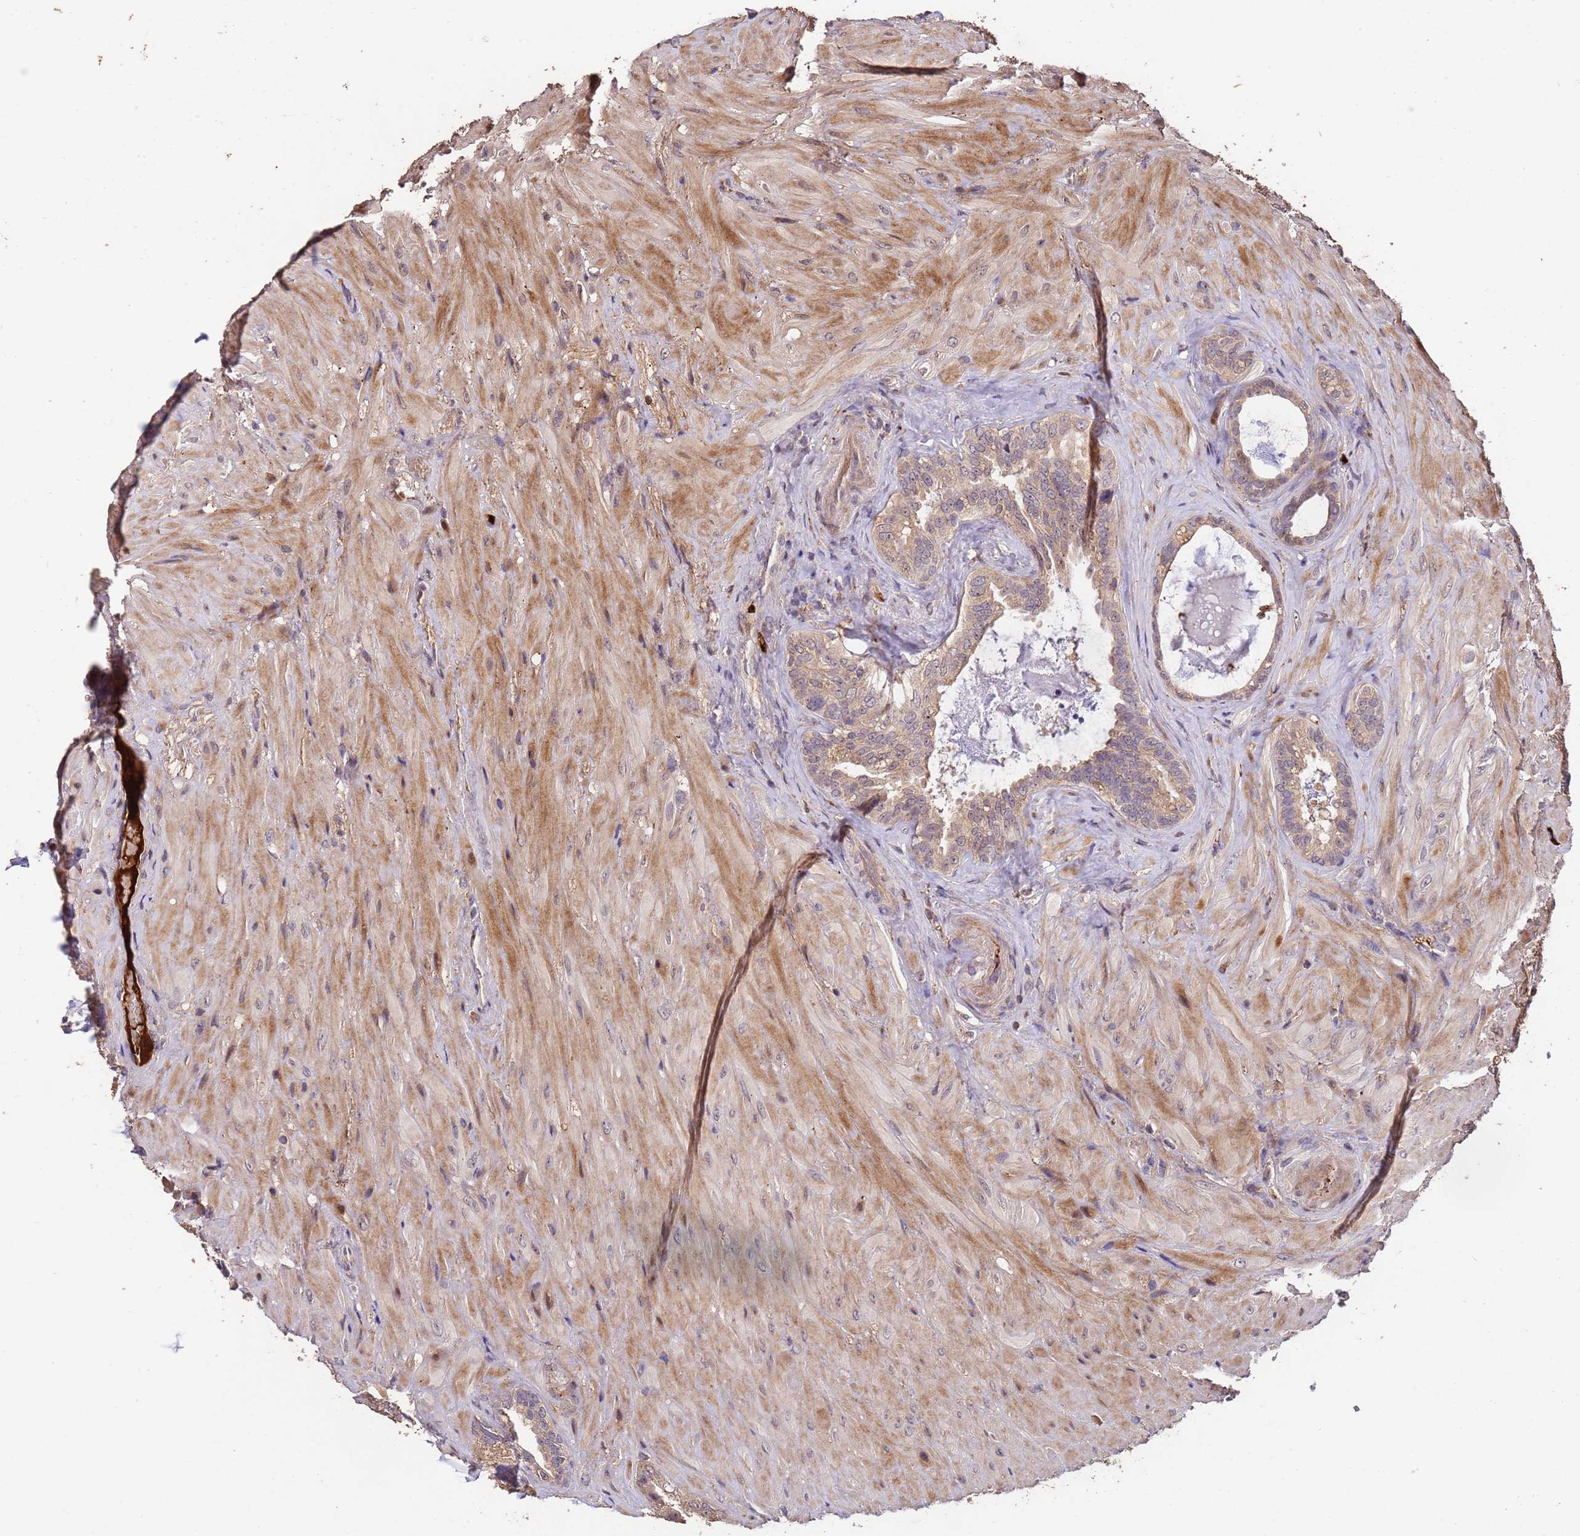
{"staining": {"intensity": "weak", "quantity": "25%-75%", "location": "cytoplasmic/membranous"}, "tissue": "seminal vesicle", "cell_type": "Glandular cells", "image_type": "normal", "snomed": [{"axis": "morphology", "description": "Normal tissue, NOS"}, {"axis": "topography", "description": "Seminal veicle"}, {"axis": "topography", "description": "Peripheral nerve tissue"}], "caption": "Seminal vesicle stained with a brown dye reveals weak cytoplasmic/membranous positive staining in about 25%-75% of glandular cells.", "gene": "CCDC184", "patient": {"sex": "male", "age": 67}}